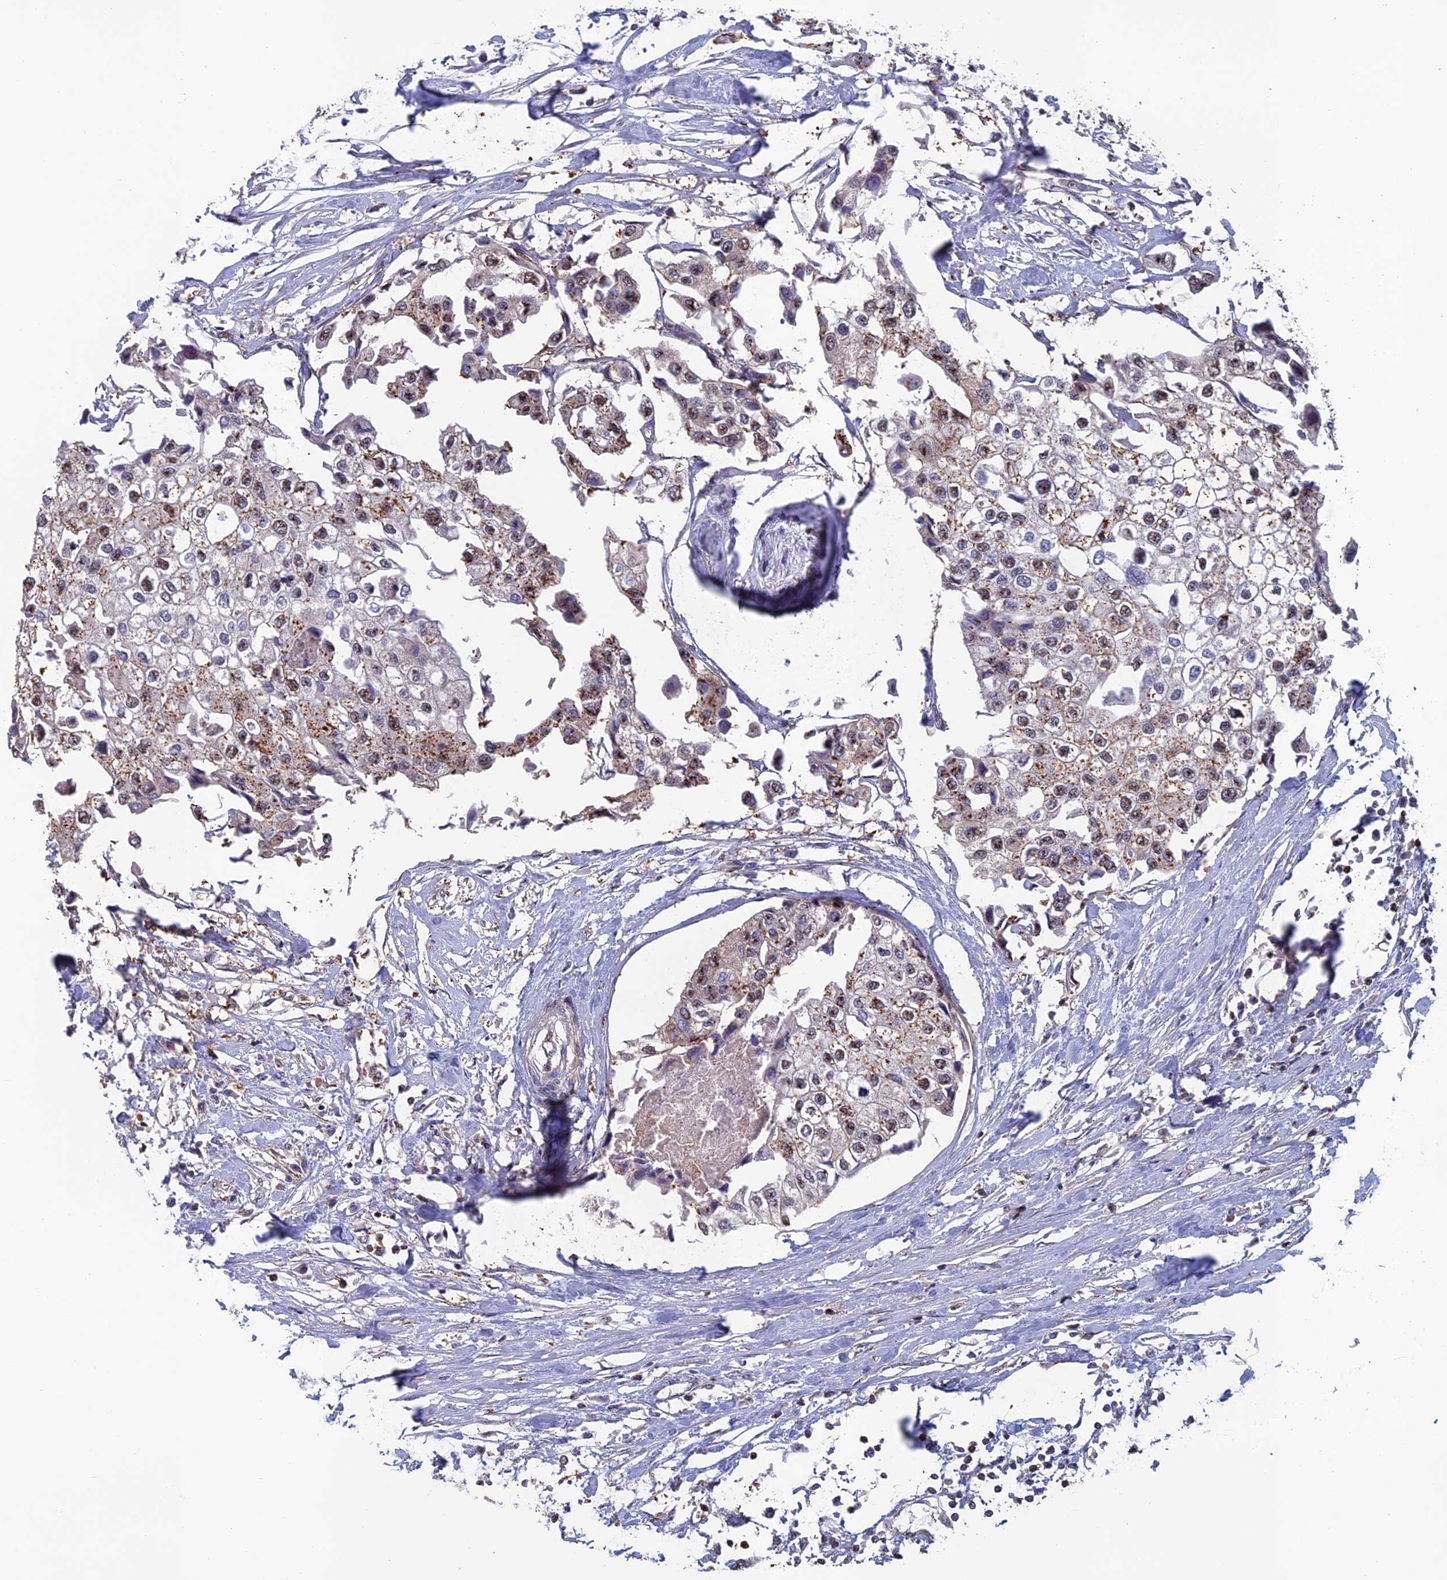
{"staining": {"intensity": "moderate", "quantity": "25%-75%", "location": "cytoplasmic/membranous,nuclear"}, "tissue": "urothelial cancer", "cell_type": "Tumor cells", "image_type": "cancer", "snomed": [{"axis": "morphology", "description": "Urothelial carcinoma, High grade"}, {"axis": "topography", "description": "Urinary bladder"}], "caption": "Tumor cells demonstrate moderate cytoplasmic/membranous and nuclear expression in approximately 25%-75% of cells in urothelial cancer.", "gene": "C15orf62", "patient": {"sex": "male", "age": 64}}